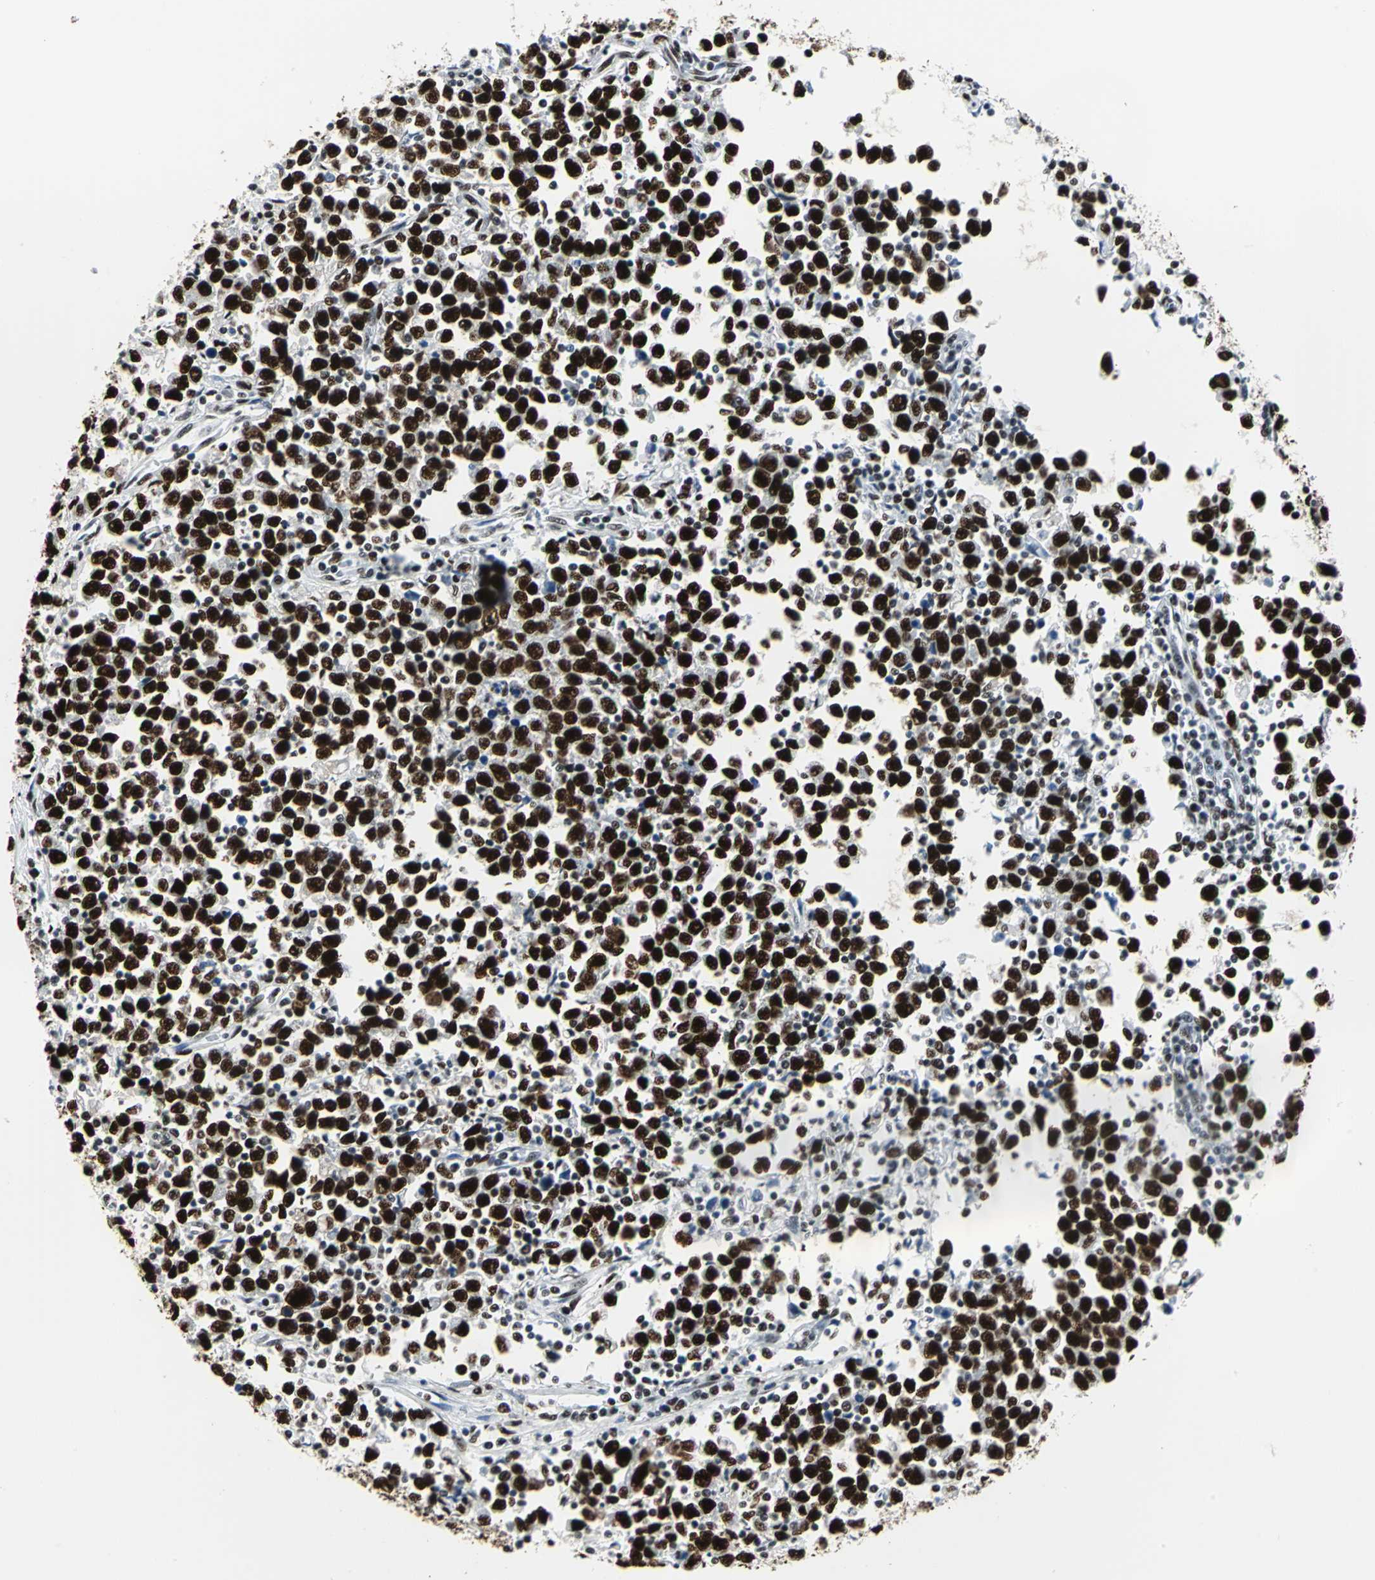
{"staining": {"intensity": "strong", "quantity": ">75%", "location": "nuclear"}, "tissue": "testis cancer", "cell_type": "Tumor cells", "image_type": "cancer", "snomed": [{"axis": "morphology", "description": "Seminoma, NOS"}, {"axis": "topography", "description": "Testis"}], "caption": "A histopathology image showing strong nuclear positivity in approximately >75% of tumor cells in testis cancer, as visualized by brown immunohistochemical staining.", "gene": "HDAC2", "patient": {"sex": "male", "age": 43}}